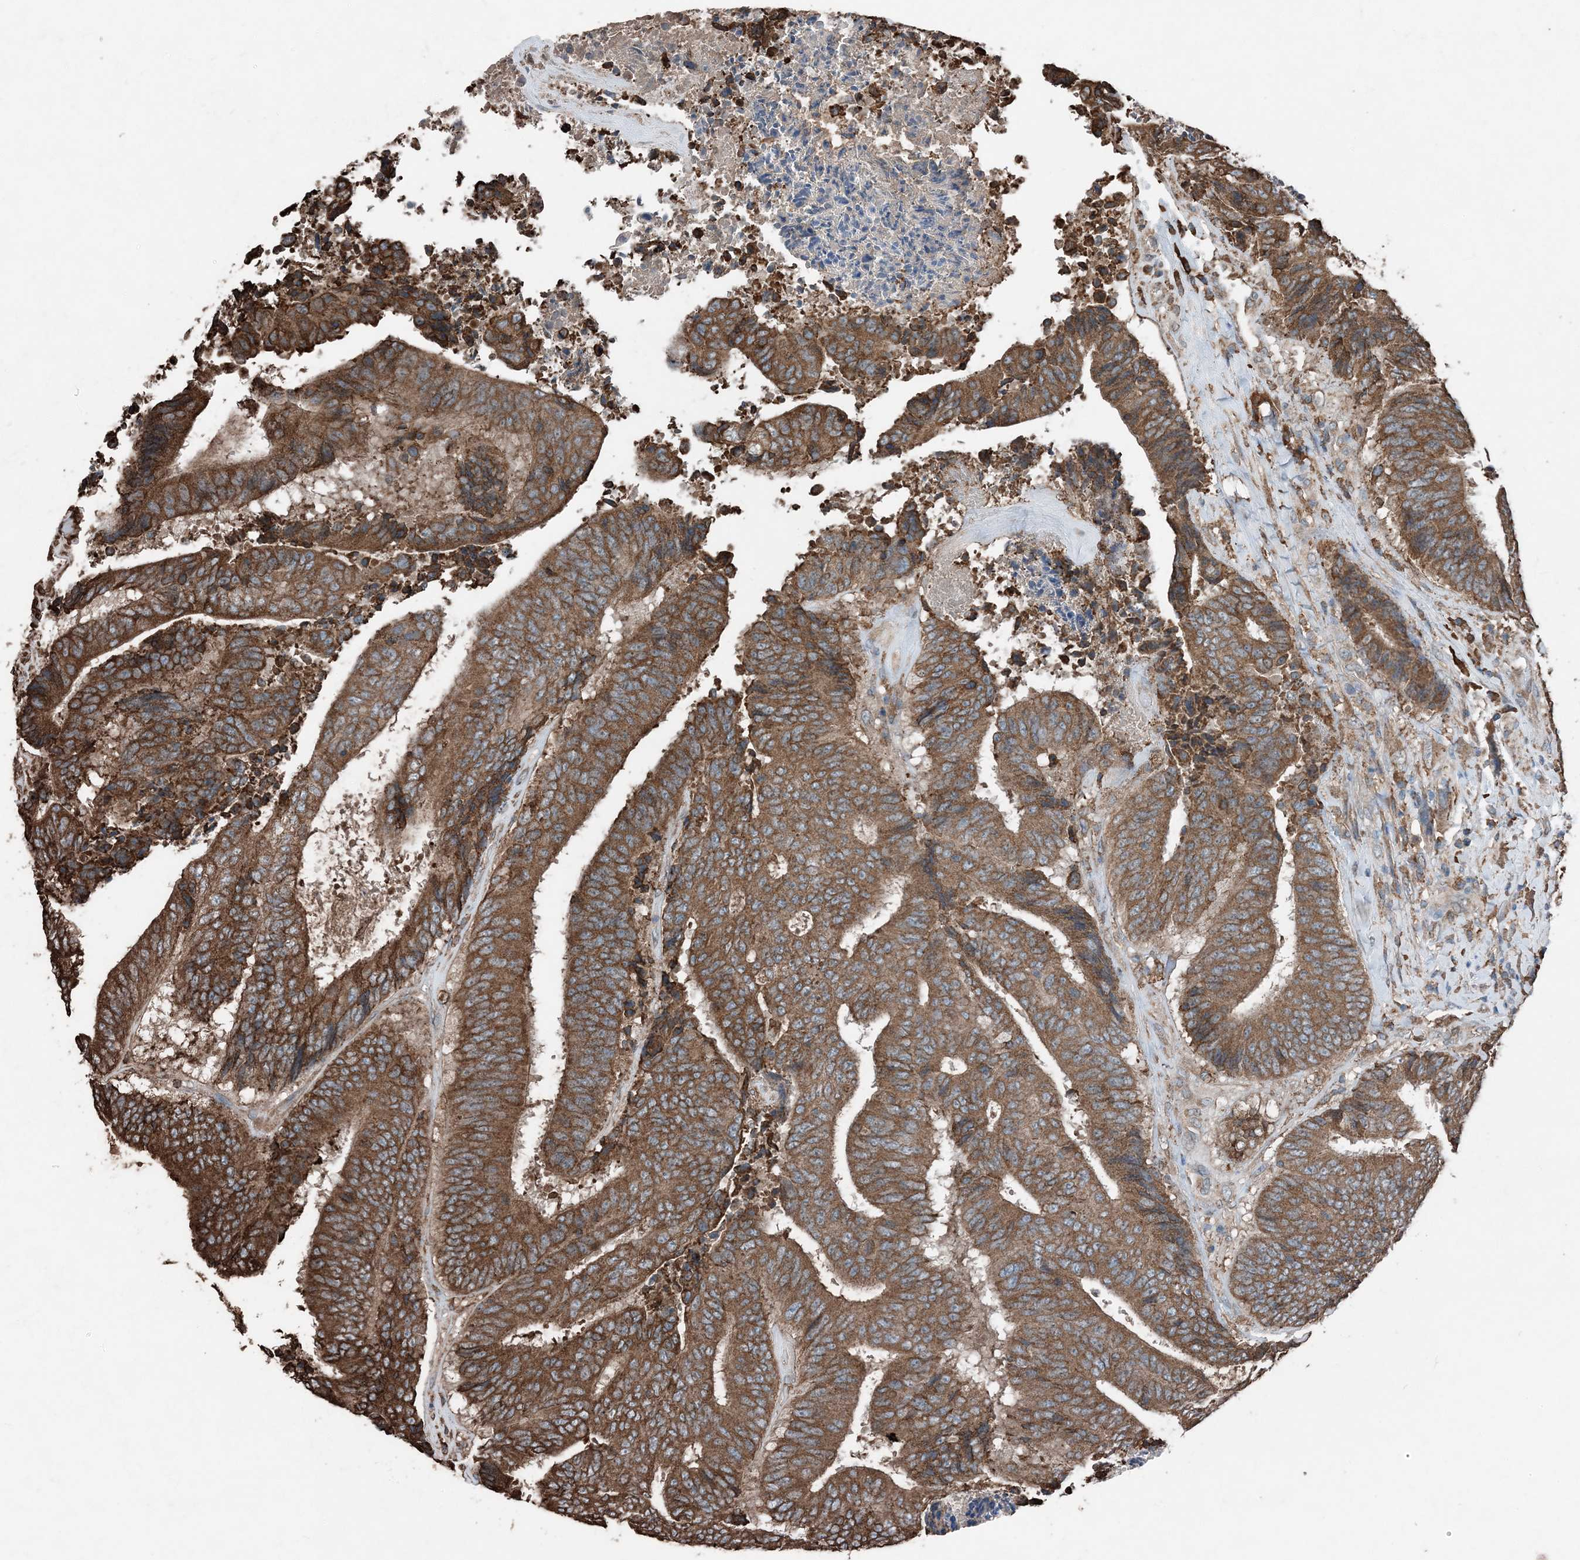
{"staining": {"intensity": "strong", "quantity": ">75%", "location": "cytoplasmic/membranous"}, "tissue": "colorectal cancer", "cell_type": "Tumor cells", "image_type": "cancer", "snomed": [{"axis": "morphology", "description": "Adenocarcinoma, NOS"}, {"axis": "topography", "description": "Rectum"}], "caption": "Immunohistochemistry (IHC) (DAB (3,3'-diaminobenzidine)) staining of colorectal adenocarcinoma exhibits strong cytoplasmic/membranous protein positivity in about >75% of tumor cells.", "gene": "PDIA6", "patient": {"sex": "male", "age": 72}}